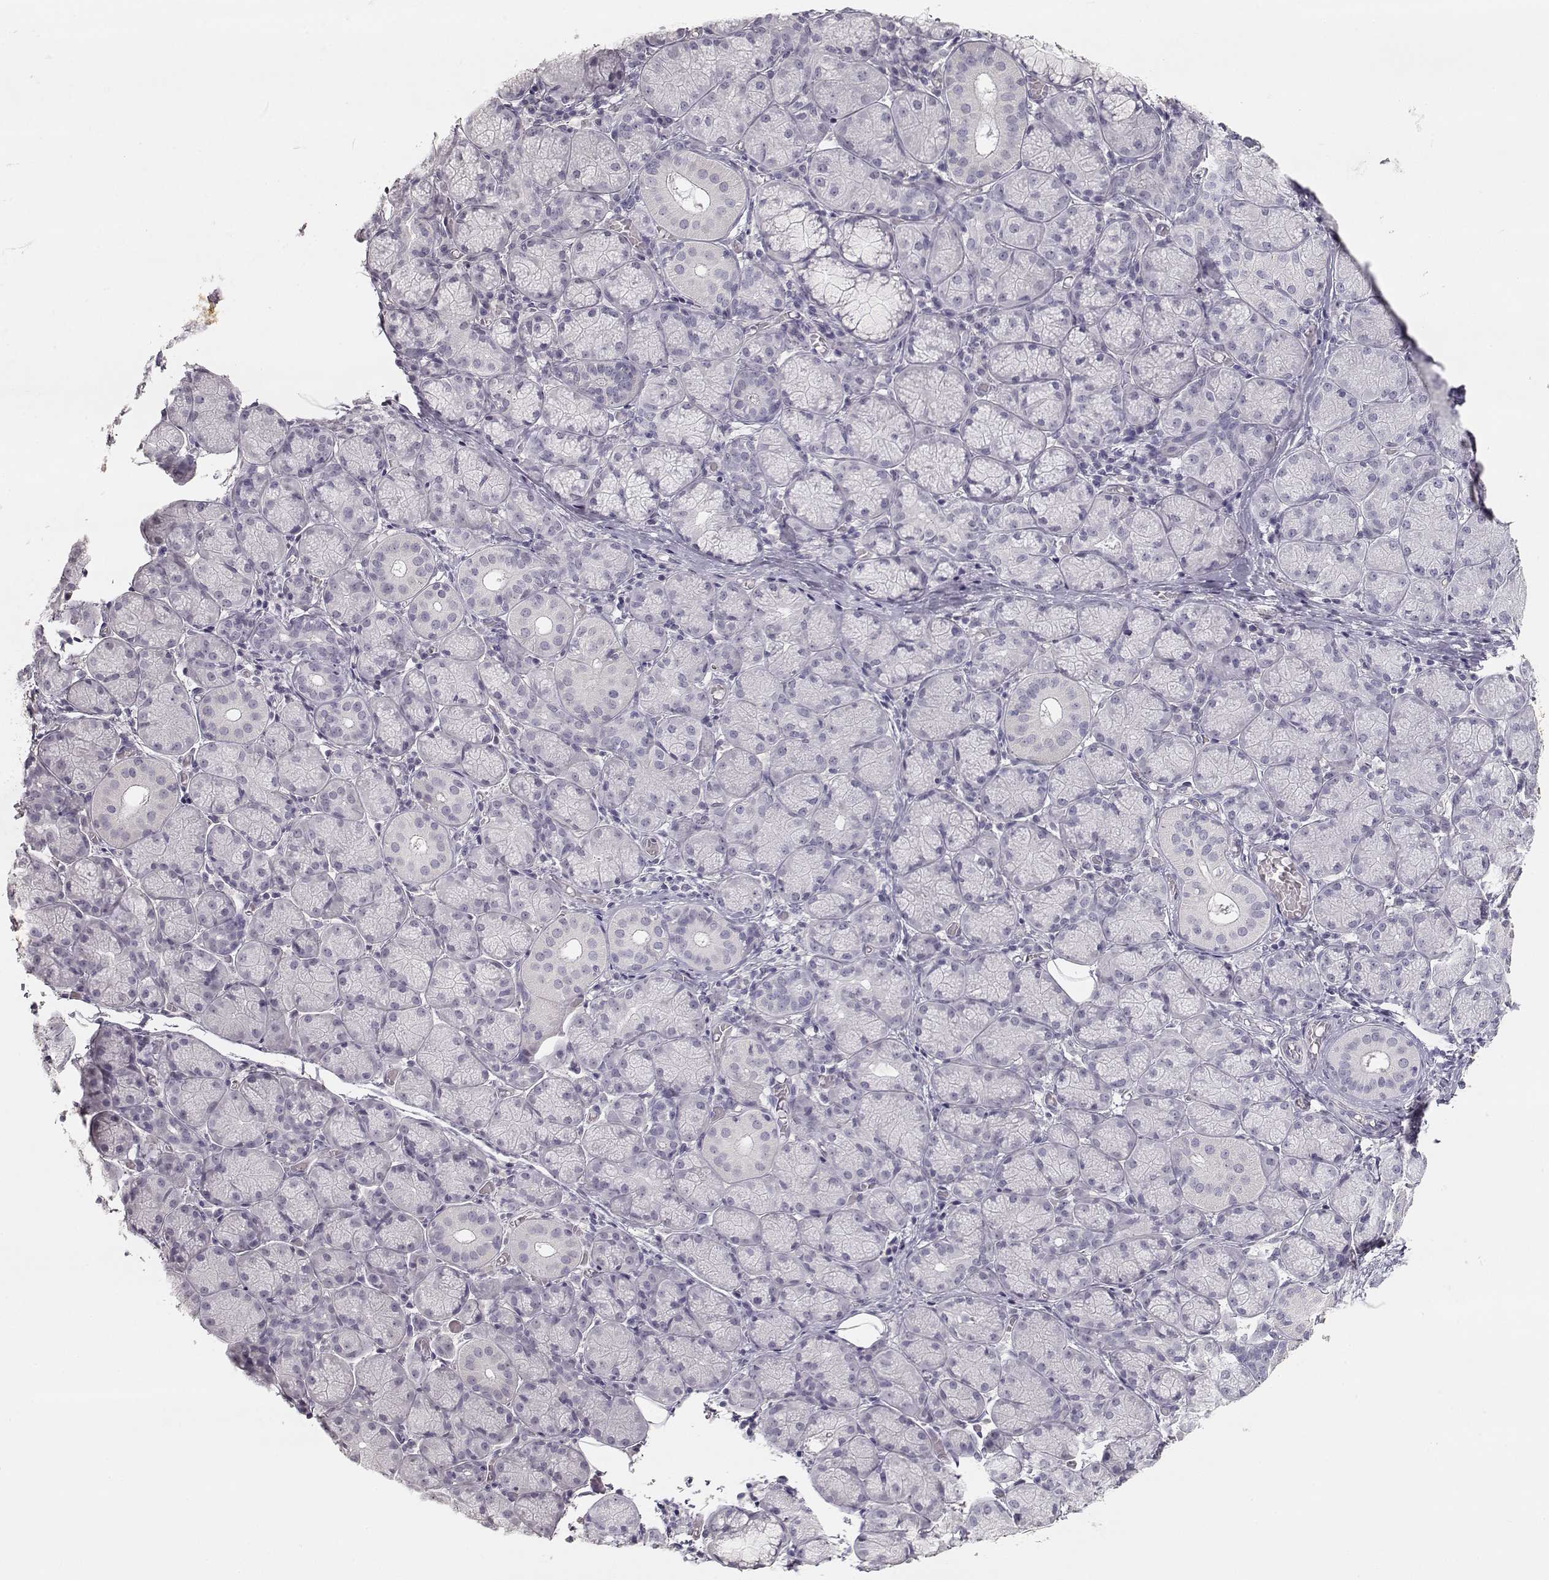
{"staining": {"intensity": "negative", "quantity": "none", "location": "none"}, "tissue": "salivary gland", "cell_type": "Glandular cells", "image_type": "normal", "snomed": [{"axis": "morphology", "description": "Normal tissue, NOS"}, {"axis": "topography", "description": "Salivary gland"}, {"axis": "topography", "description": "Peripheral nerve tissue"}], "caption": "The photomicrograph demonstrates no staining of glandular cells in unremarkable salivary gland.", "gene": "TKTL1", "patient": {"sex": "female", "age": 24}}